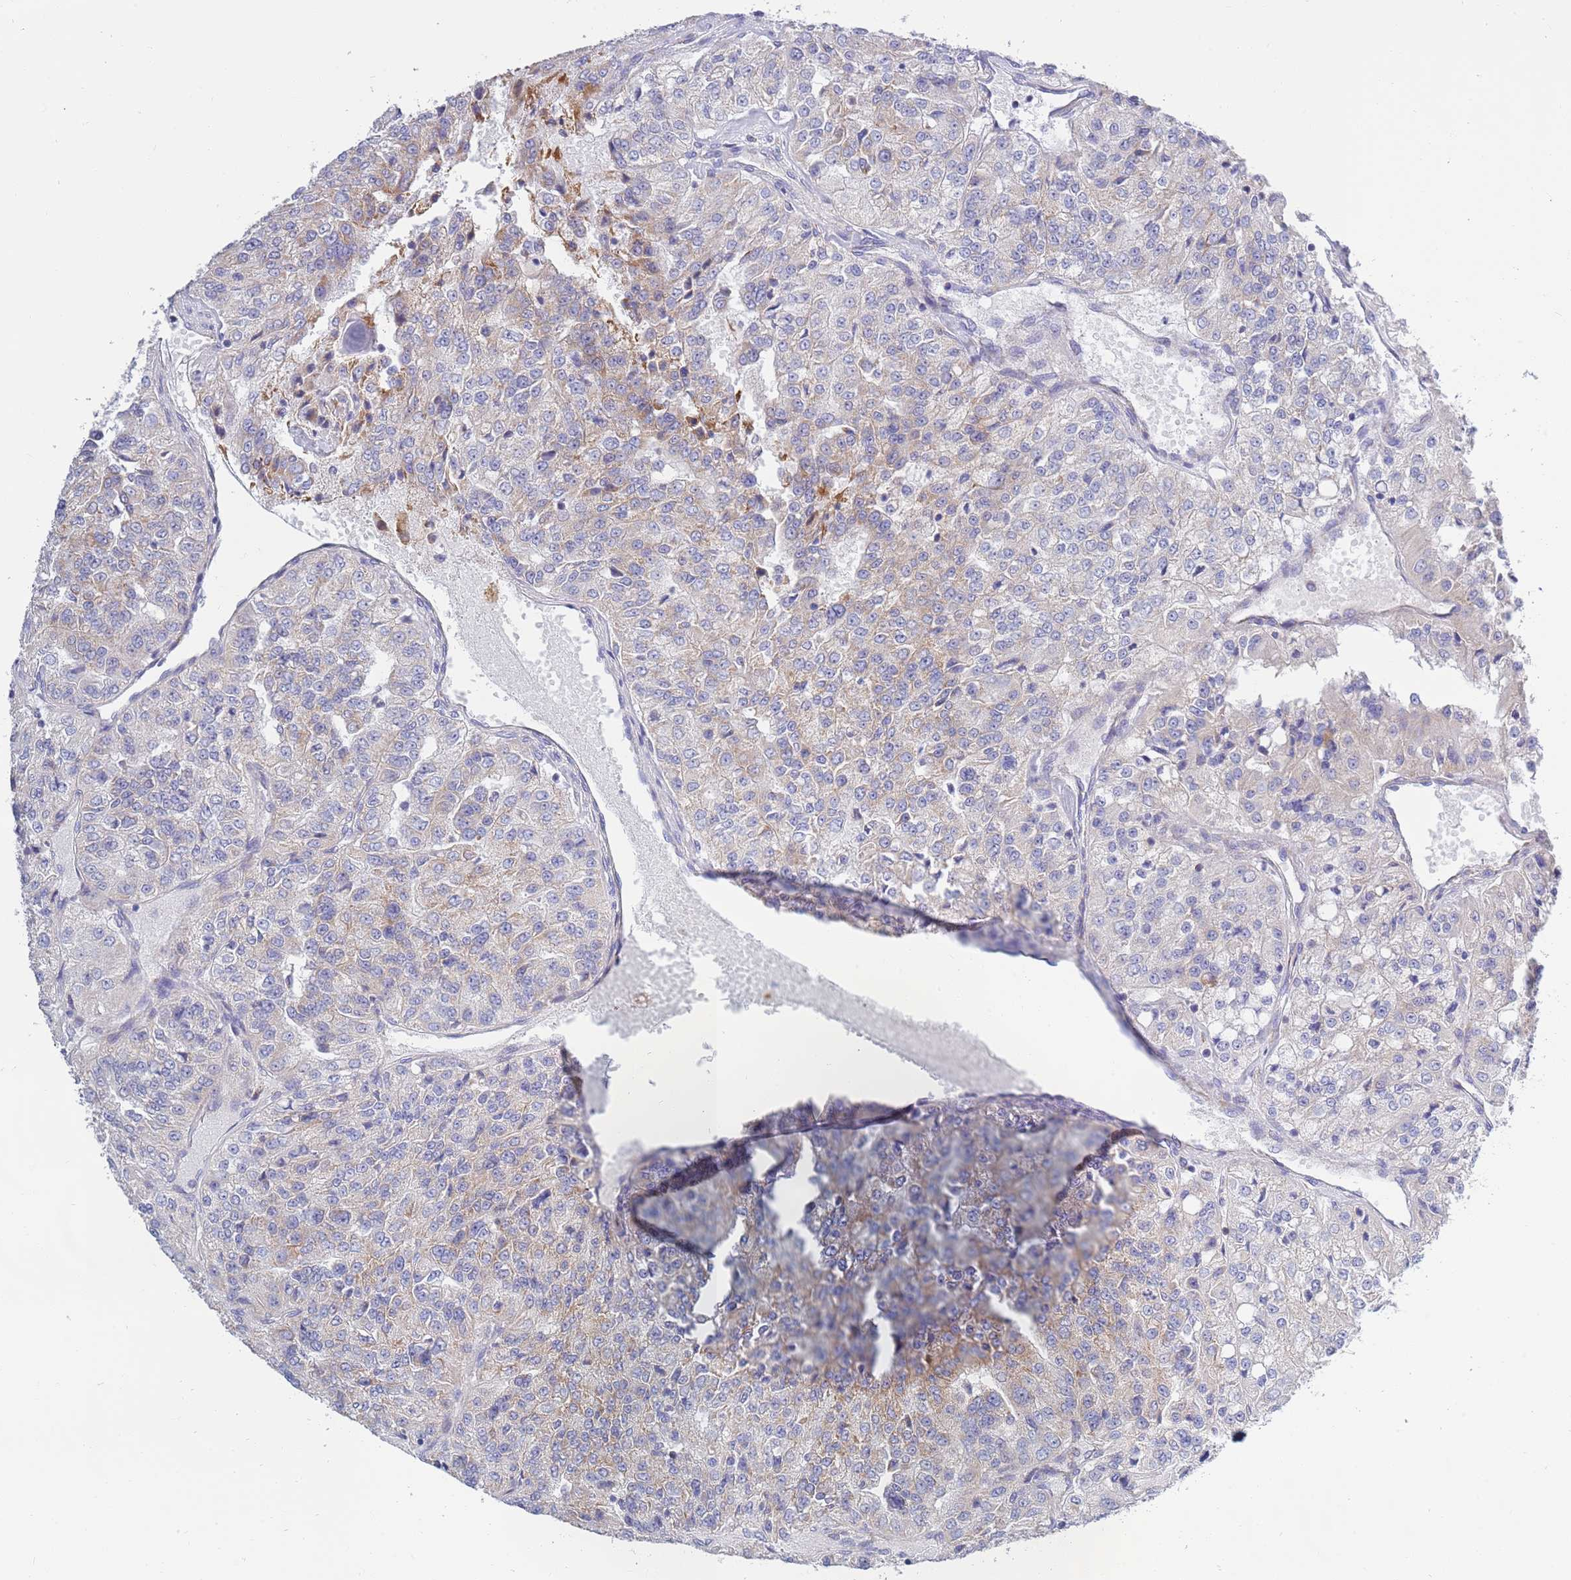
{"staining": {"intensity": "moderate", "quantity": "<25%", "location": "cytoplasmic/membranous"}, "tissue": "renal cancer", "cell_type": "Tumor cells", "image_type": "cancer", "snomed": [{"axis": "morphology", "description": "Adenocarcinoma, NOS"}, {"axis": "topography", "description": "Kidney"}], "caption": "The micrograph exhibits staining of adenocarcinoma (renal), revealing moderate cytoplasmic/membranous protein staining (brown color) within tumor cells.", "gene": "EMC8", "patient": {"sex": "female", "age": 63}}